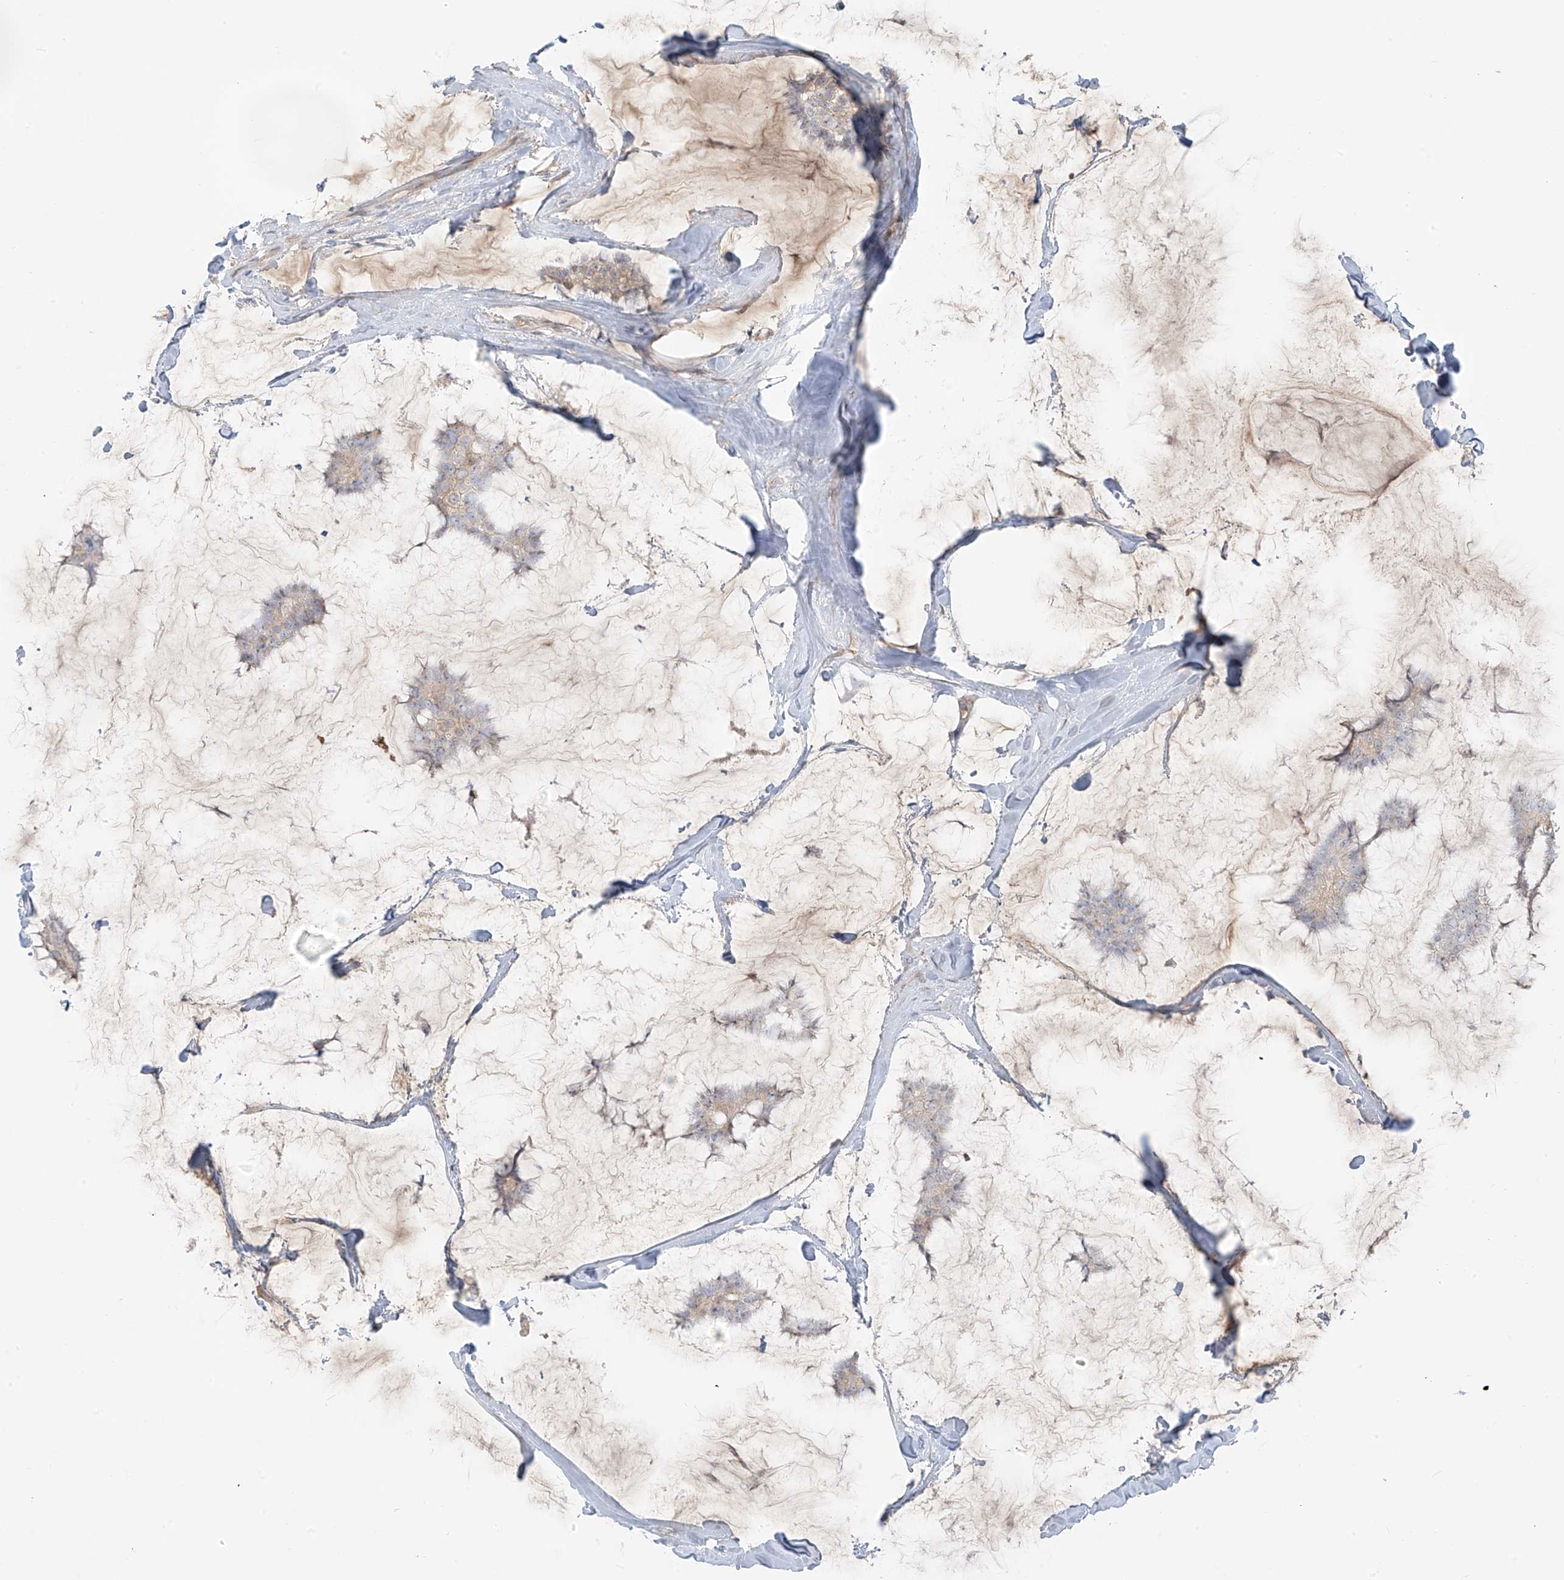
{"staining": {"intensity": "weak", "quantity": "25%-75%", "location": "cytoplasmic/membranous"}, "tissue": "breast cancer", "cell_type": "Tumor cells", "image_type": "cancer", "snomed": [{"axis": "morphology", "description": "Duct carcinoma"}, {"axis": "topography", "description": "Breast"}], "caption": "Immunohistochemistry micrograph of intraductal carcinoma (breast) stained for a protein (brown), which displays low levels of weak cytoplasmic/membranous staining in approximately 25%-75% of tumor cells.", "gene": "ABCD1", "patient": {"sex": "female", "age": 93}}